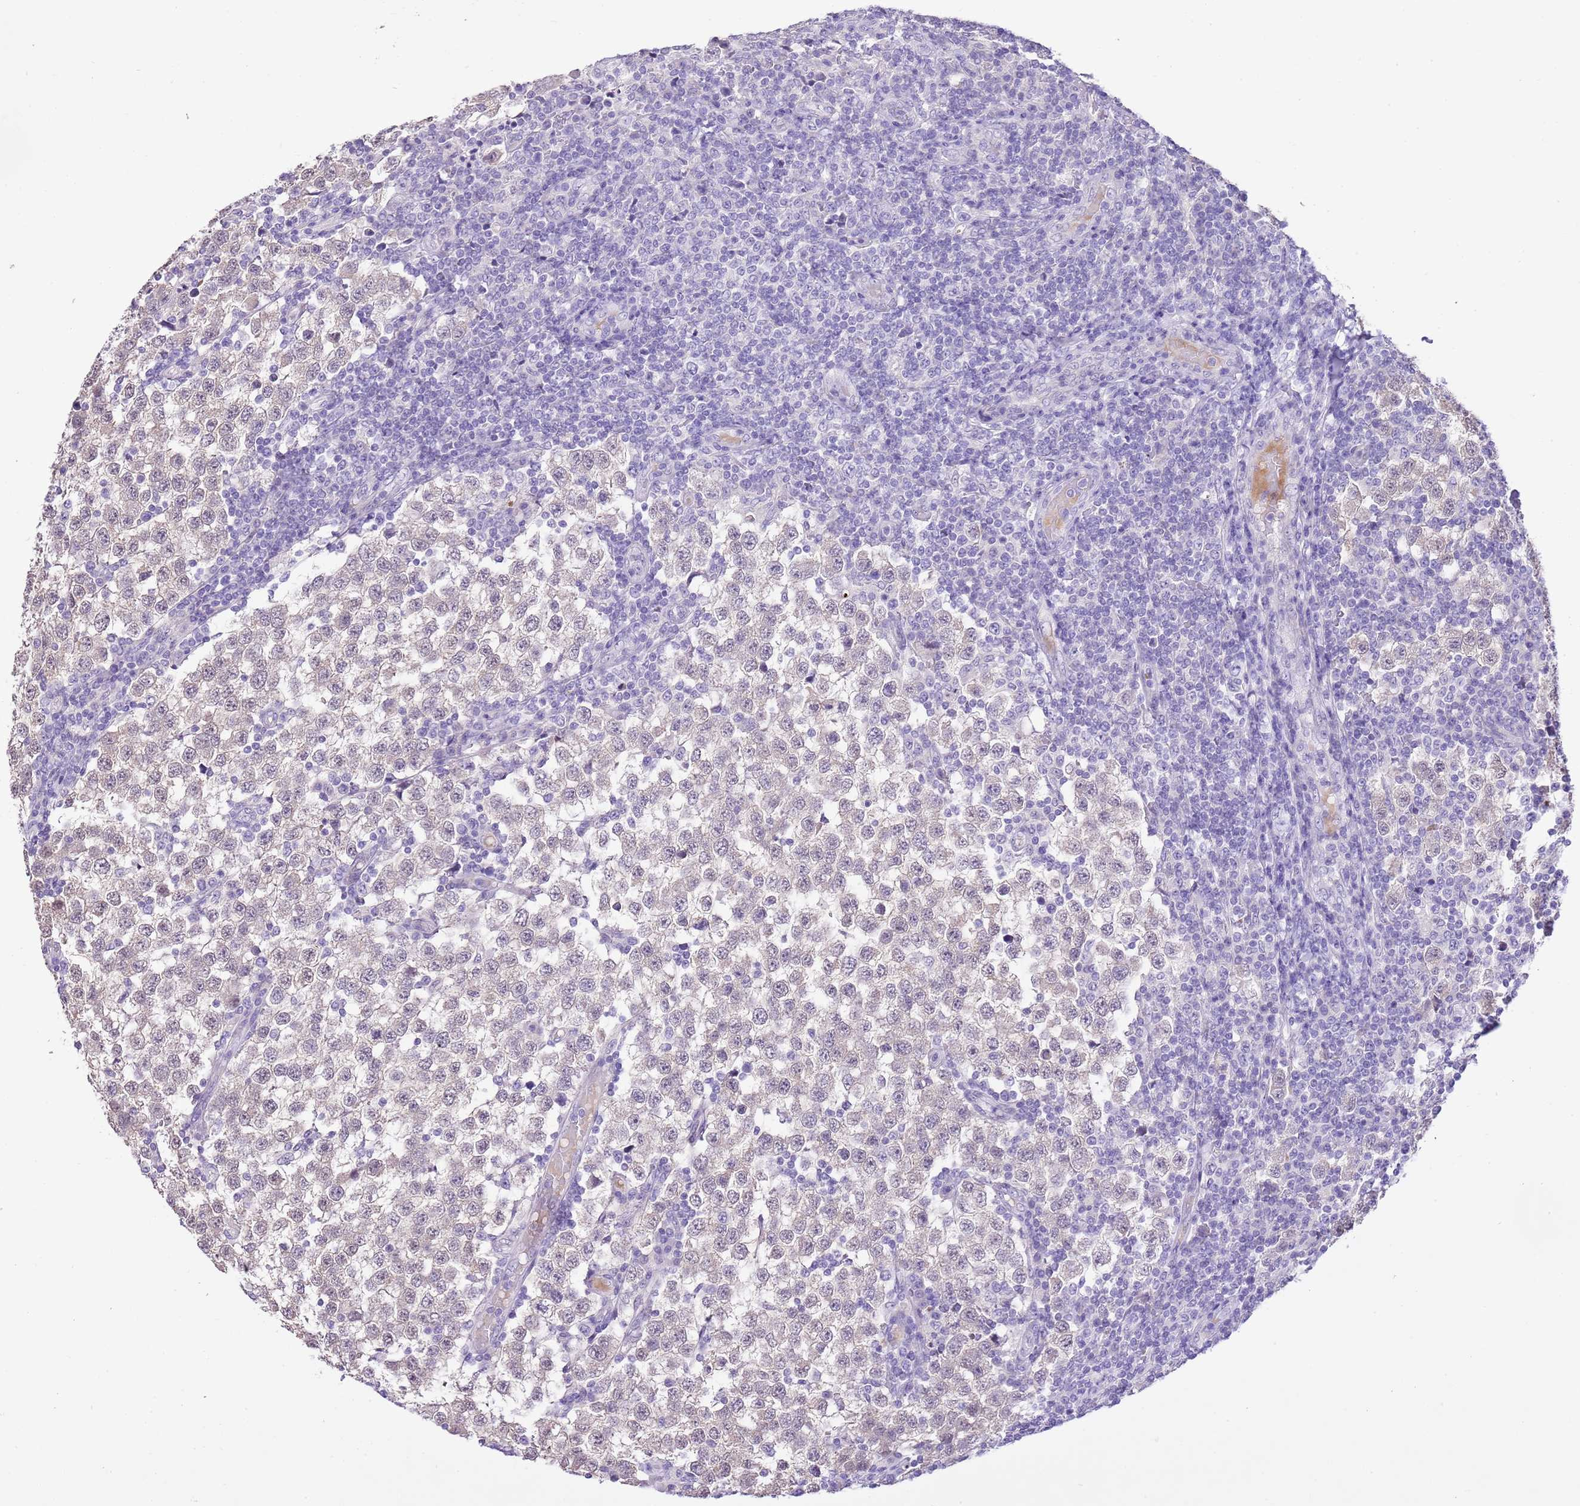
{"staining": {"intensity": "negative", "quantity": "none", "location": "none"}, "tissue": "testis cancer", "cell_type": "Tumor cells", "image_type": "cancer", "snomed": [{"axis": "morphology", "description": "Seminoma, NOS"}, {"axis": "topography", "description": "Testis"}], "caption": "Testis cancer (seminoma) stained for a protein using immunohistochemistry reveals no staining tumor cells.", "gene": "XPO7", "patient": {"sex": "male", "age": 34}}